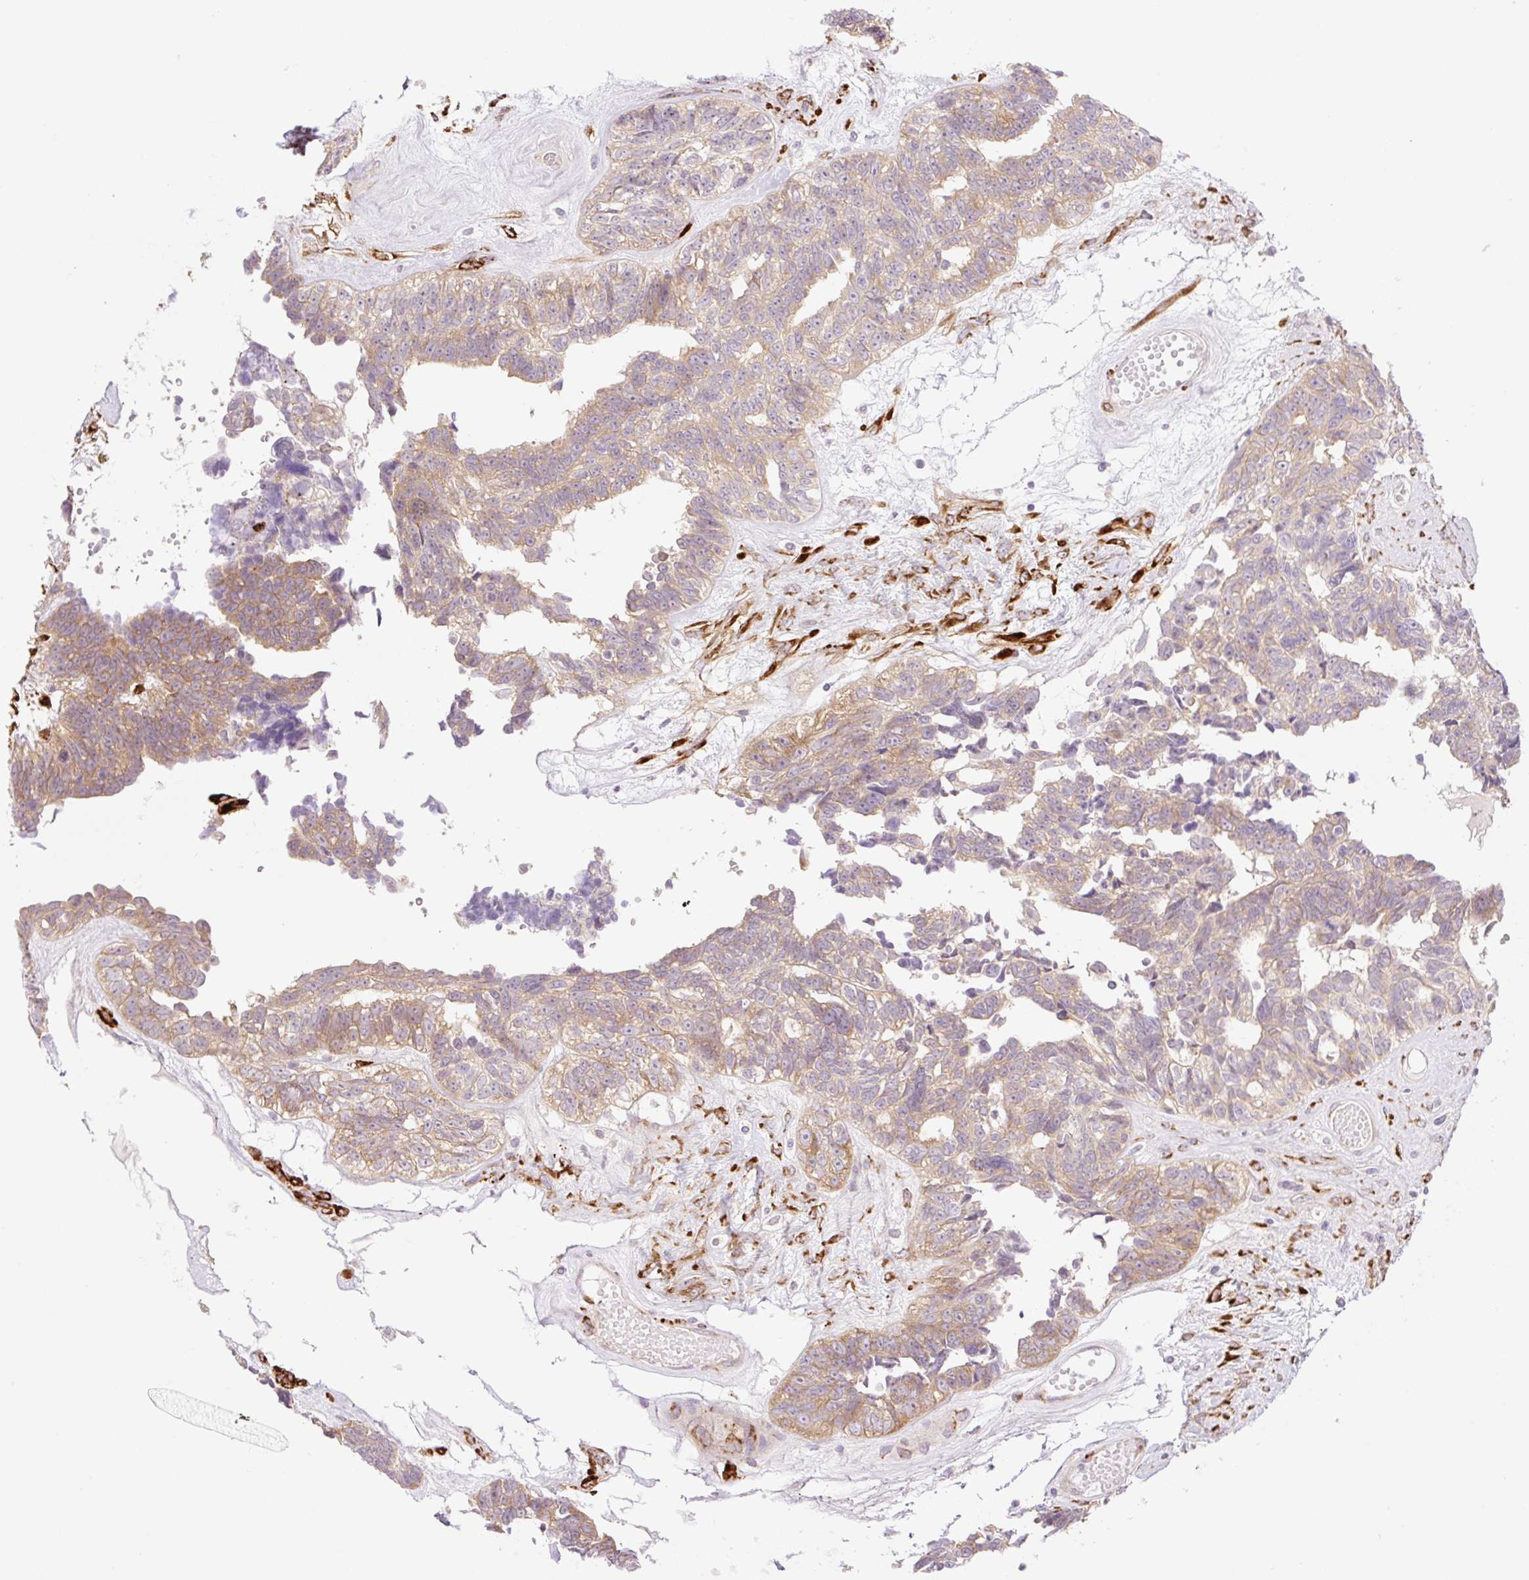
{"staining": {"intensity": "moderate", "quantity": ">75%", "location": "cytoplasmic/membranous"}, "tissue": "ovarian cancer", "cell_type": "Tumor cells", "image_type": "cancer", "snomed": [{"axis": "morphology", "description": "Cystadenocarcinoma, serous, NOS"}, {"axis": "topography", "description": "Ovary"}], "caption": "This is an image of immunohistochemistry (IHC) staining of serous cystadenocarcinoma (ovarian), which shows moderate expression in the cytoplasmic/membranous of tumor cells.", "gene": "COL5A1", "patient": {"sex": "female", "age": 79}}